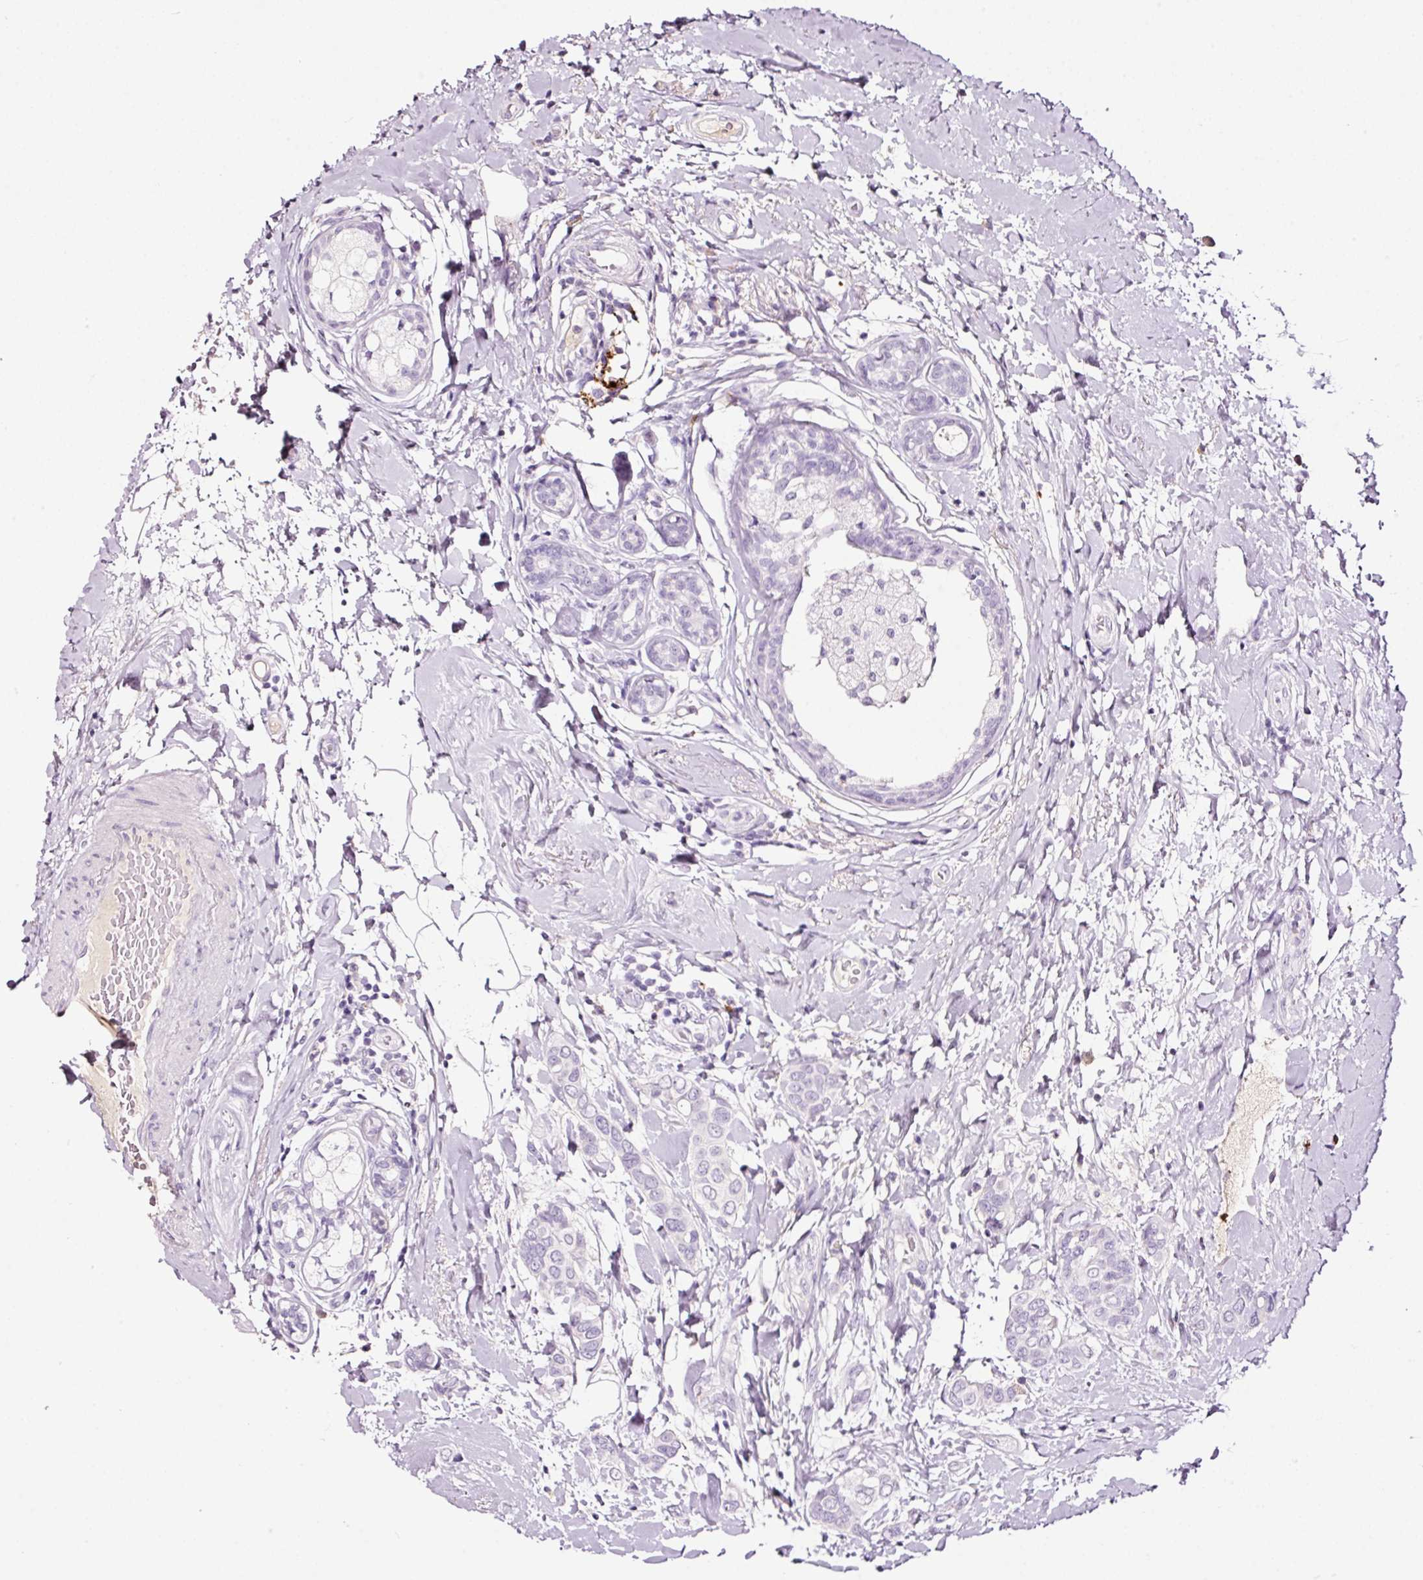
{"staining": {"intensity": "negative", "quantity": "none", "location": "none"}, "tissue": "breast cancer", "cell_type": "Tumor cells", "image_type": "cancer", "snomed": [{"axis": "morphology", "description": "Lobular carcinoma"}, {"axis": "topography", "description": "Breast"}], "caption": "Immunohistochemistry histopathology image of human breast lobular carcinoma stained for a protein (brown), which exhibits no staining in tumor cells.", "gene": "LAMP3", "patient": {"sex": "female", "age": 51}}